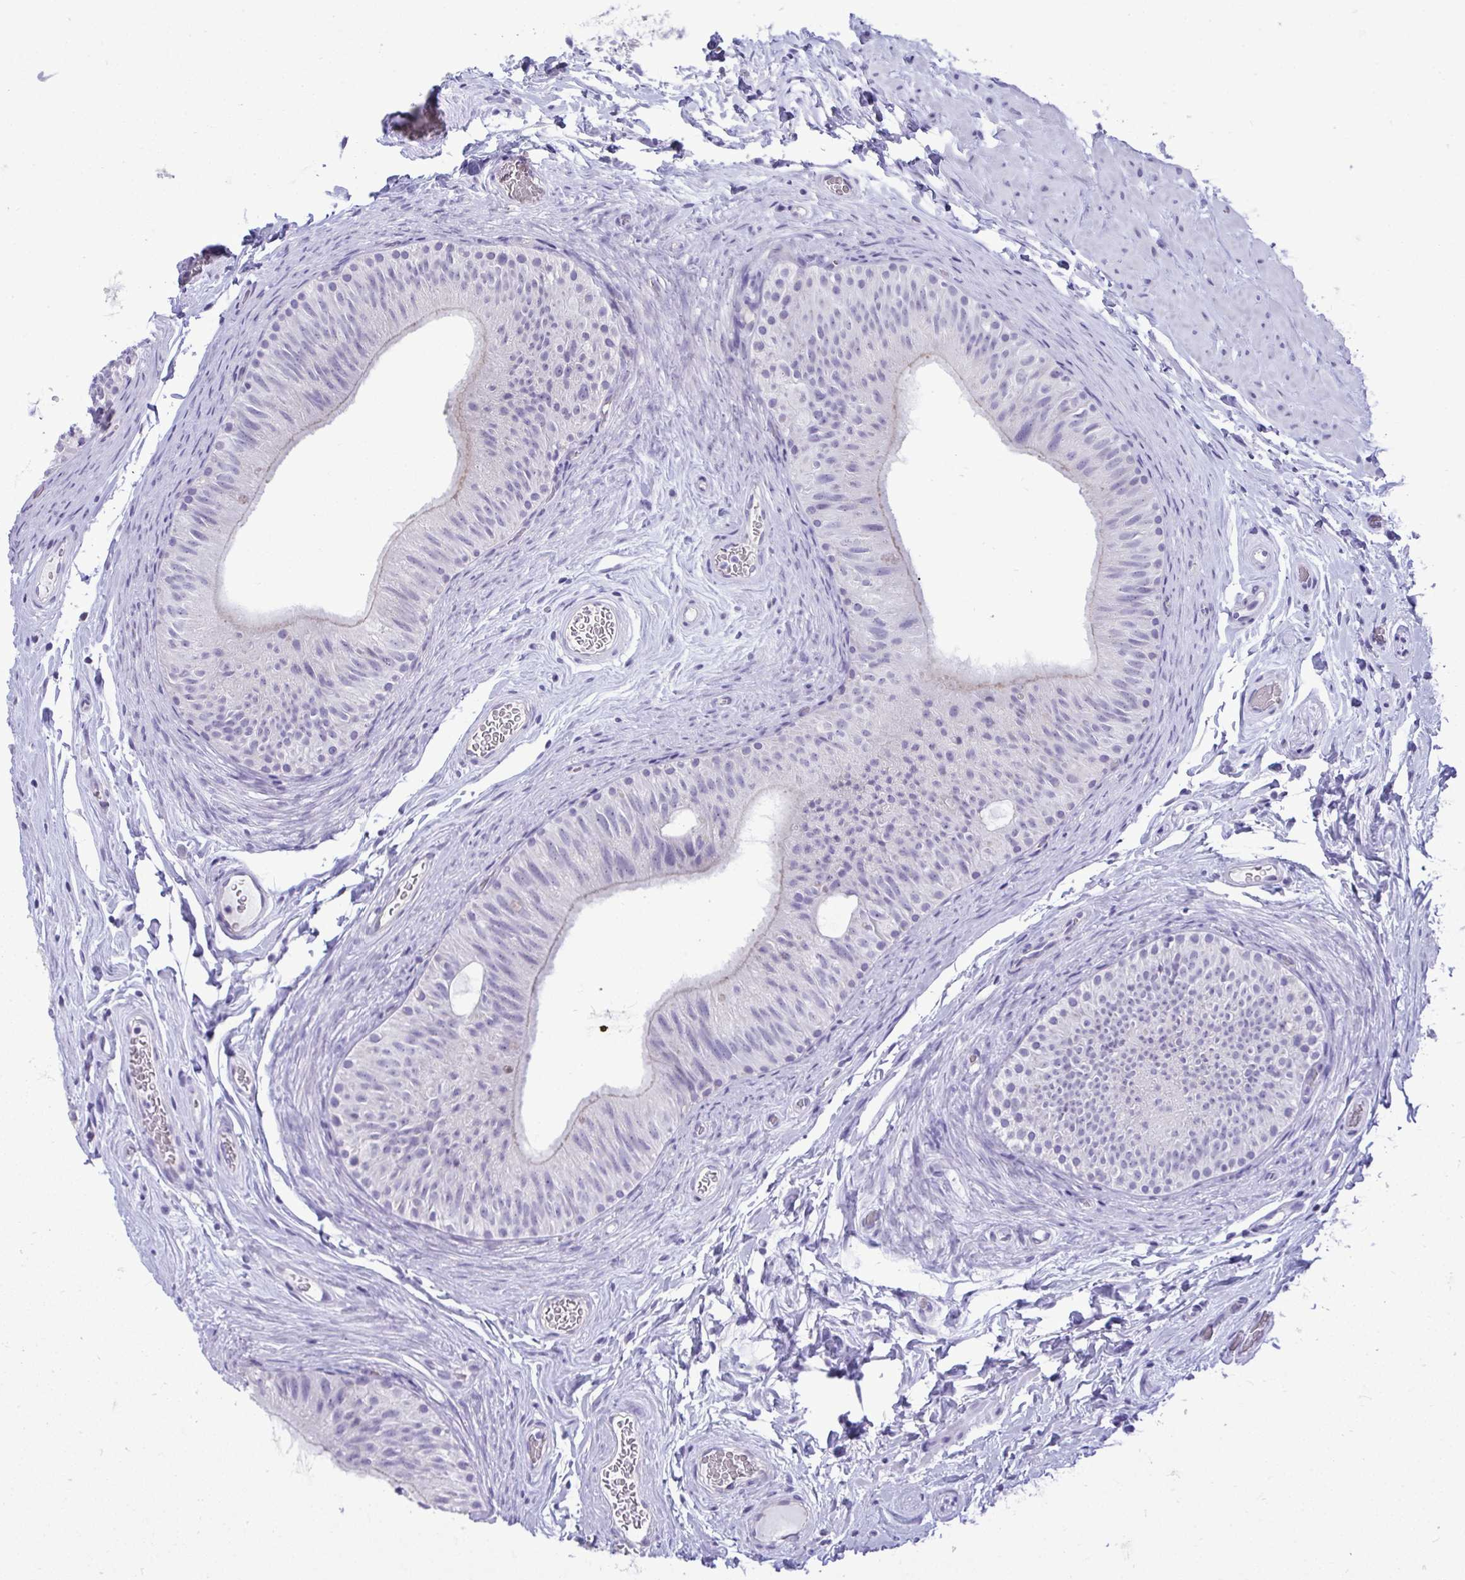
{"staining": {"intensity": "negative", "quantity": "none", "location": "none"}, "tissue": "epididymis", "cell_type": "Glandular cells", "image_type": "normal", "snomed": [{"axis": "morphology", "description": "Normal tissue, NOS"}, {"axis": "topography", "description": "Epididymis, spermatic cord, NOS"}, {"axis": "topography", "description": "Epididymis"}], "caption": "Immunohistochemistry photomicrograph of unremarkable epididymis stained for a protein (brown), which reveals no staining in glandular cells. (DAB immunohistochemistry (IHC), high magnification).", "gene": "PRM2", "patient": {"sex": "male", "age": 31}}